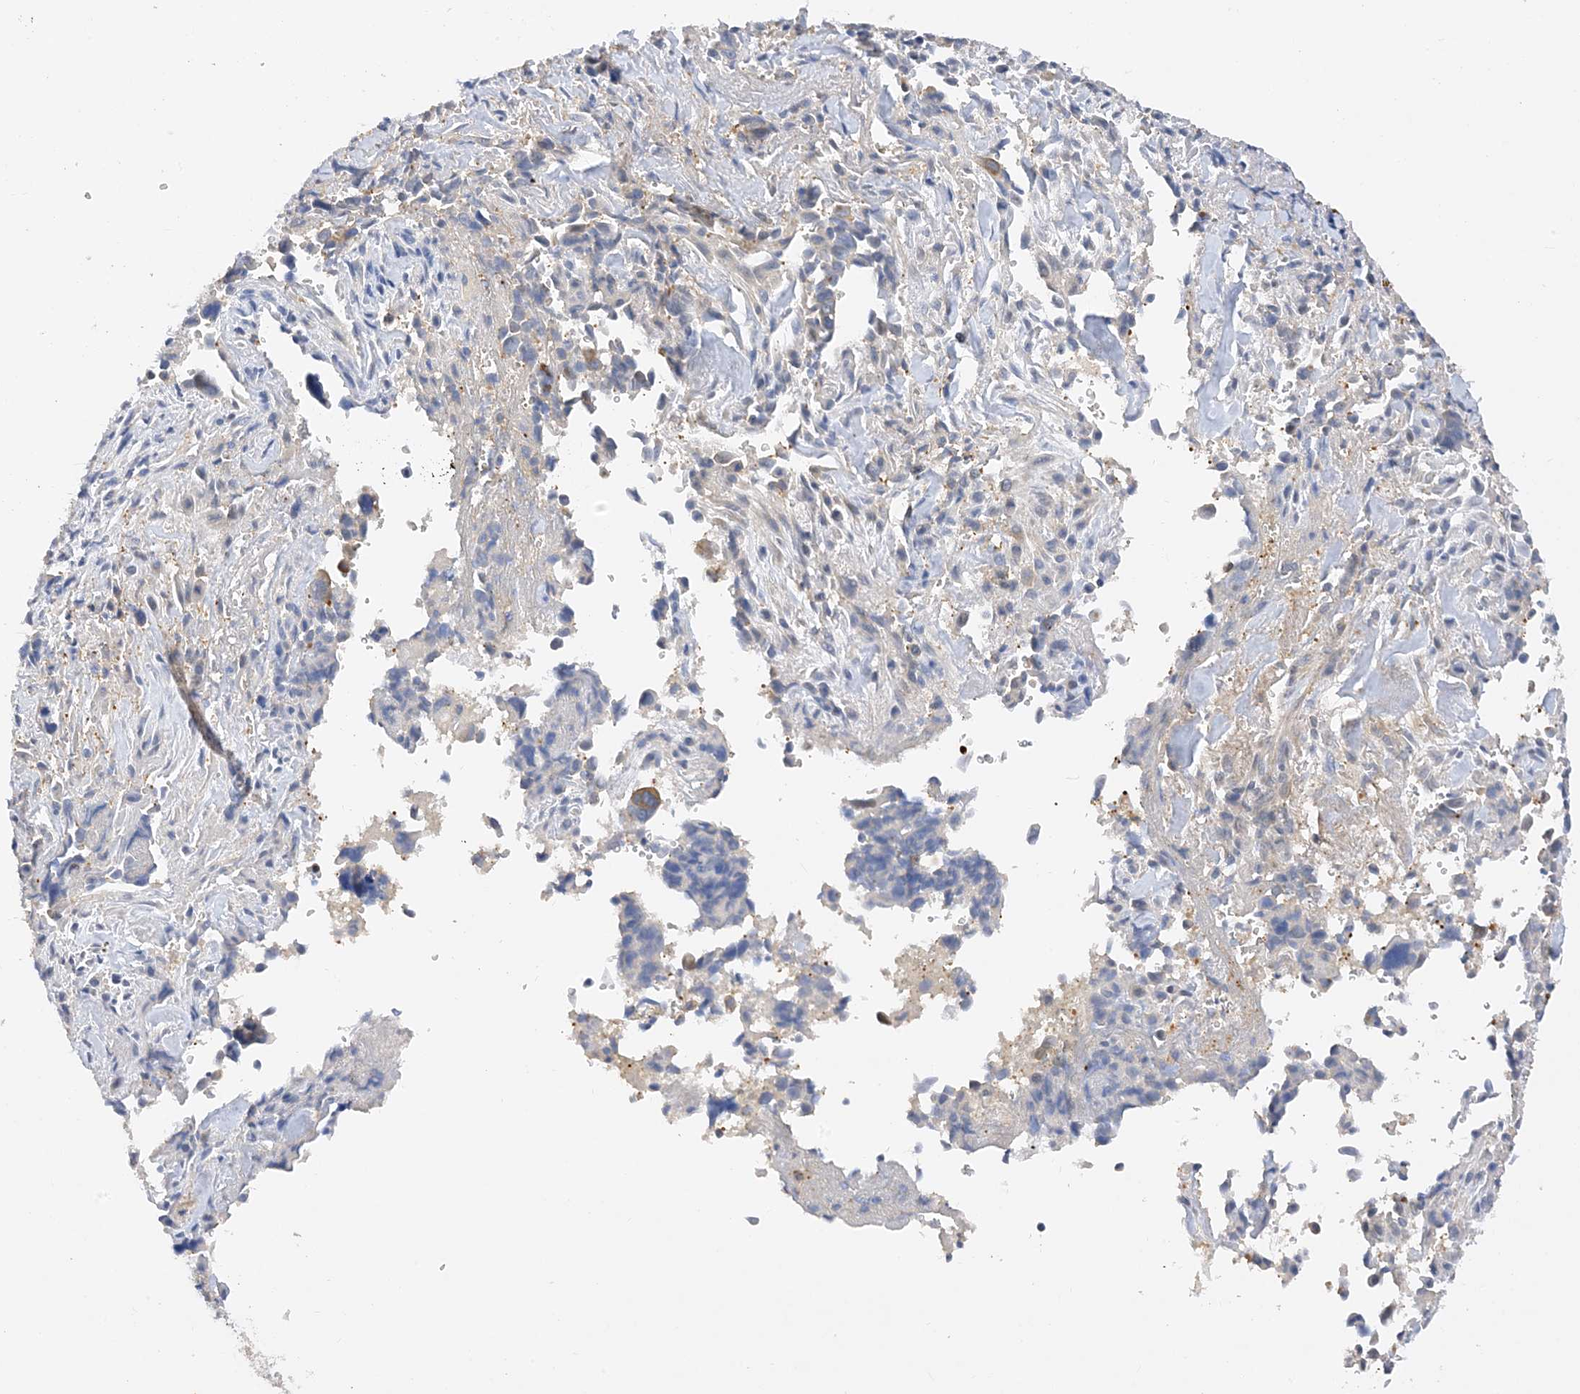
{"staining": {"intensity": "moderate", "quantity": "25%-75%", "location": "cytoplasmic/membranous"}, "tissue": "liver cancer", "cell_type": "Tumor cells", "image_type": "cancer", "snomed": [{"axis": "morphology", "description": "Cholangiocarcinoma"}, {"axis": "topography", "description": "Liver"}], "caption": "A medium amount of moderate cytoplasmic/membranous staining is seen in about 25%-75% of tumor cells in liver cholangiocarcinoma tissue.", "gene": "ARV1", "patient": {"sex": "female", "age": 79}}